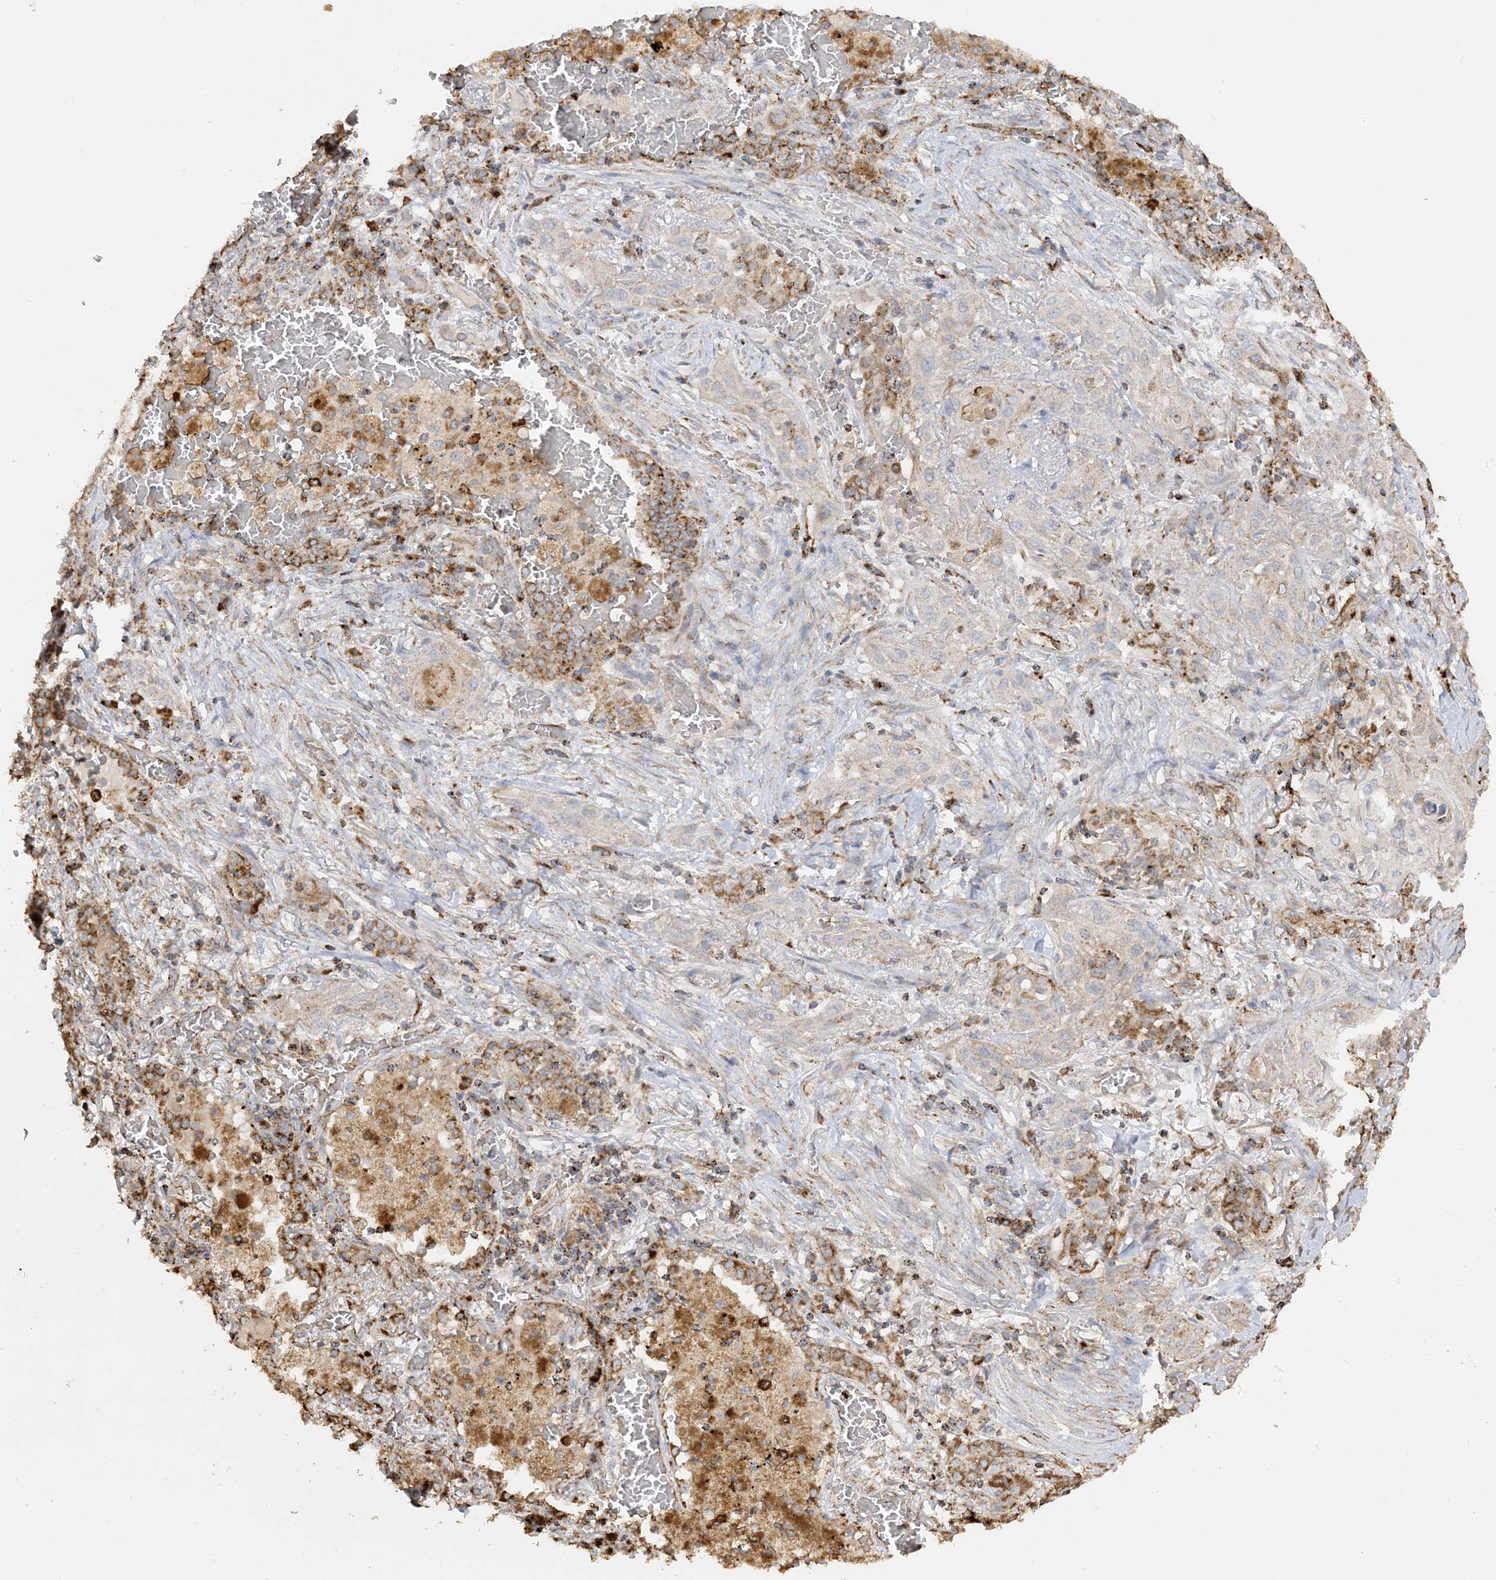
{"staining": {"intensity": "negative", "quantity": "none", "location": "none"}, "tissue": "lung cancer", "cell_type": "Tumor cells", "image_type": "cancer", "snomed": [{"axis": "morphology", "description": "Squamous cell carcinoma, NOS"}, {"axis": "topography", "description": "Lung"}], "caption": "This is an IHC micrograph of lung squamous cell carcinoma. There is no staining in tumor cells.", "gene": "AGA", "patient": {"sex": "female", "age": 47}}